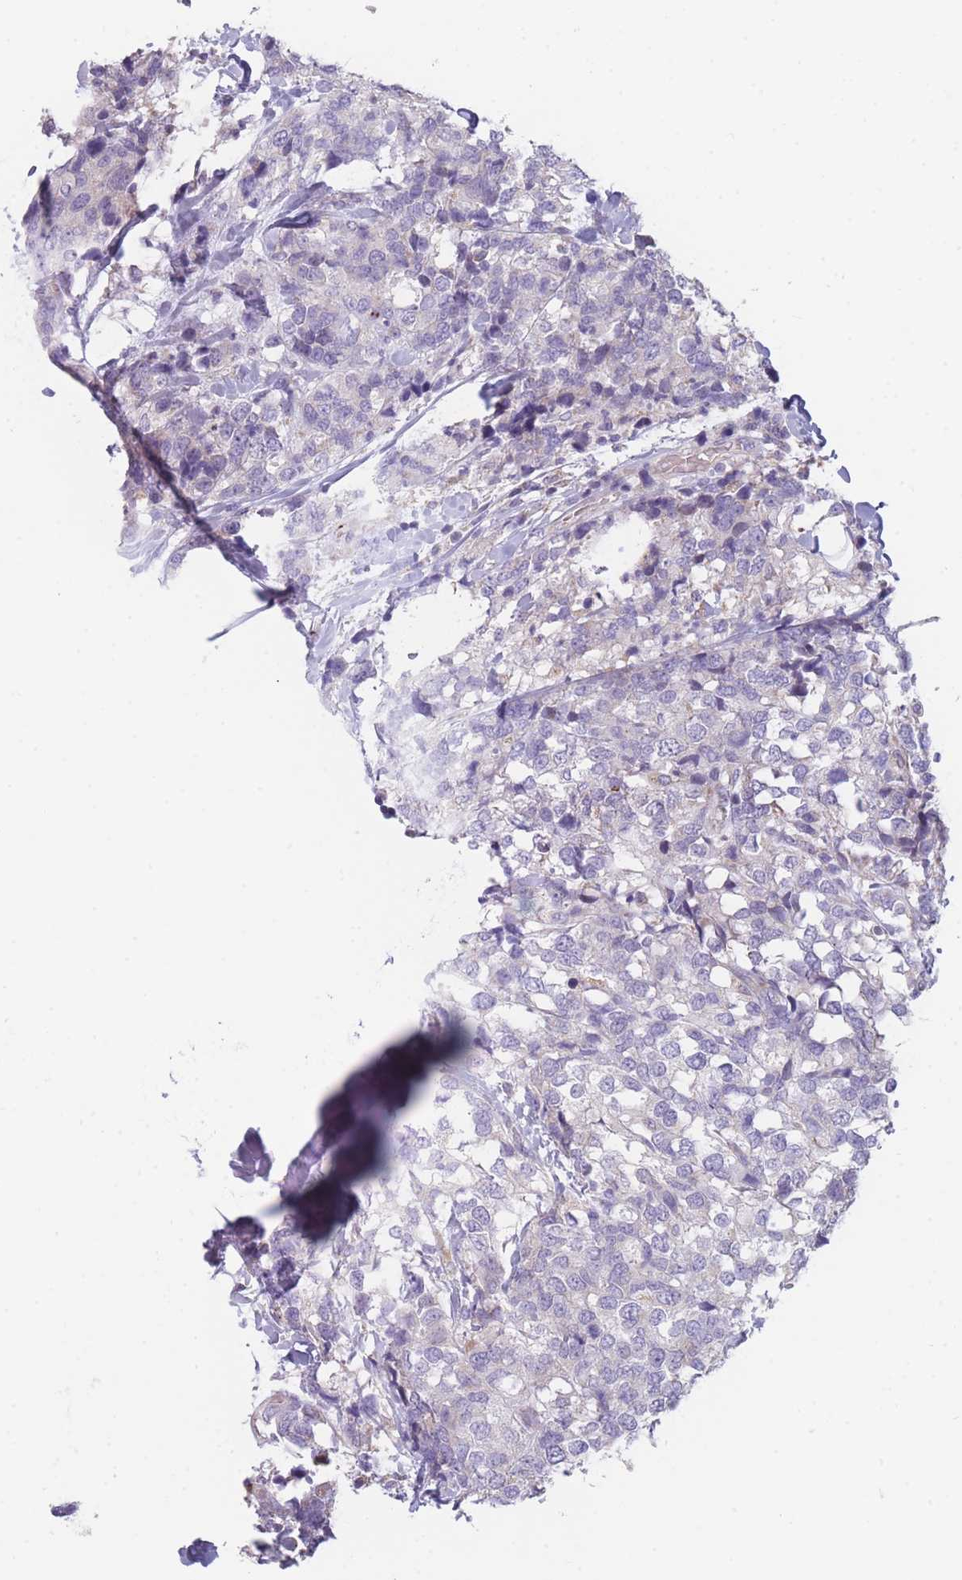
{"staining": {"intensity": "negative", "quantity": "none", "location": "none"}, "tissue": "breast cancer", "cell_type": "Tumor cells", "image_type": "cancer", "snomed": [{"axis": "morphology", "description": "Lobular carcinoma"}, {"axis": "topography", "description": "Breast"}], "caption": "The IHC image has no significant positivity in tumor cells of lobular carcinoma (breast) tissue.", "gene": "SMPD4", "patient": {"sex": "female", "age": 59}}